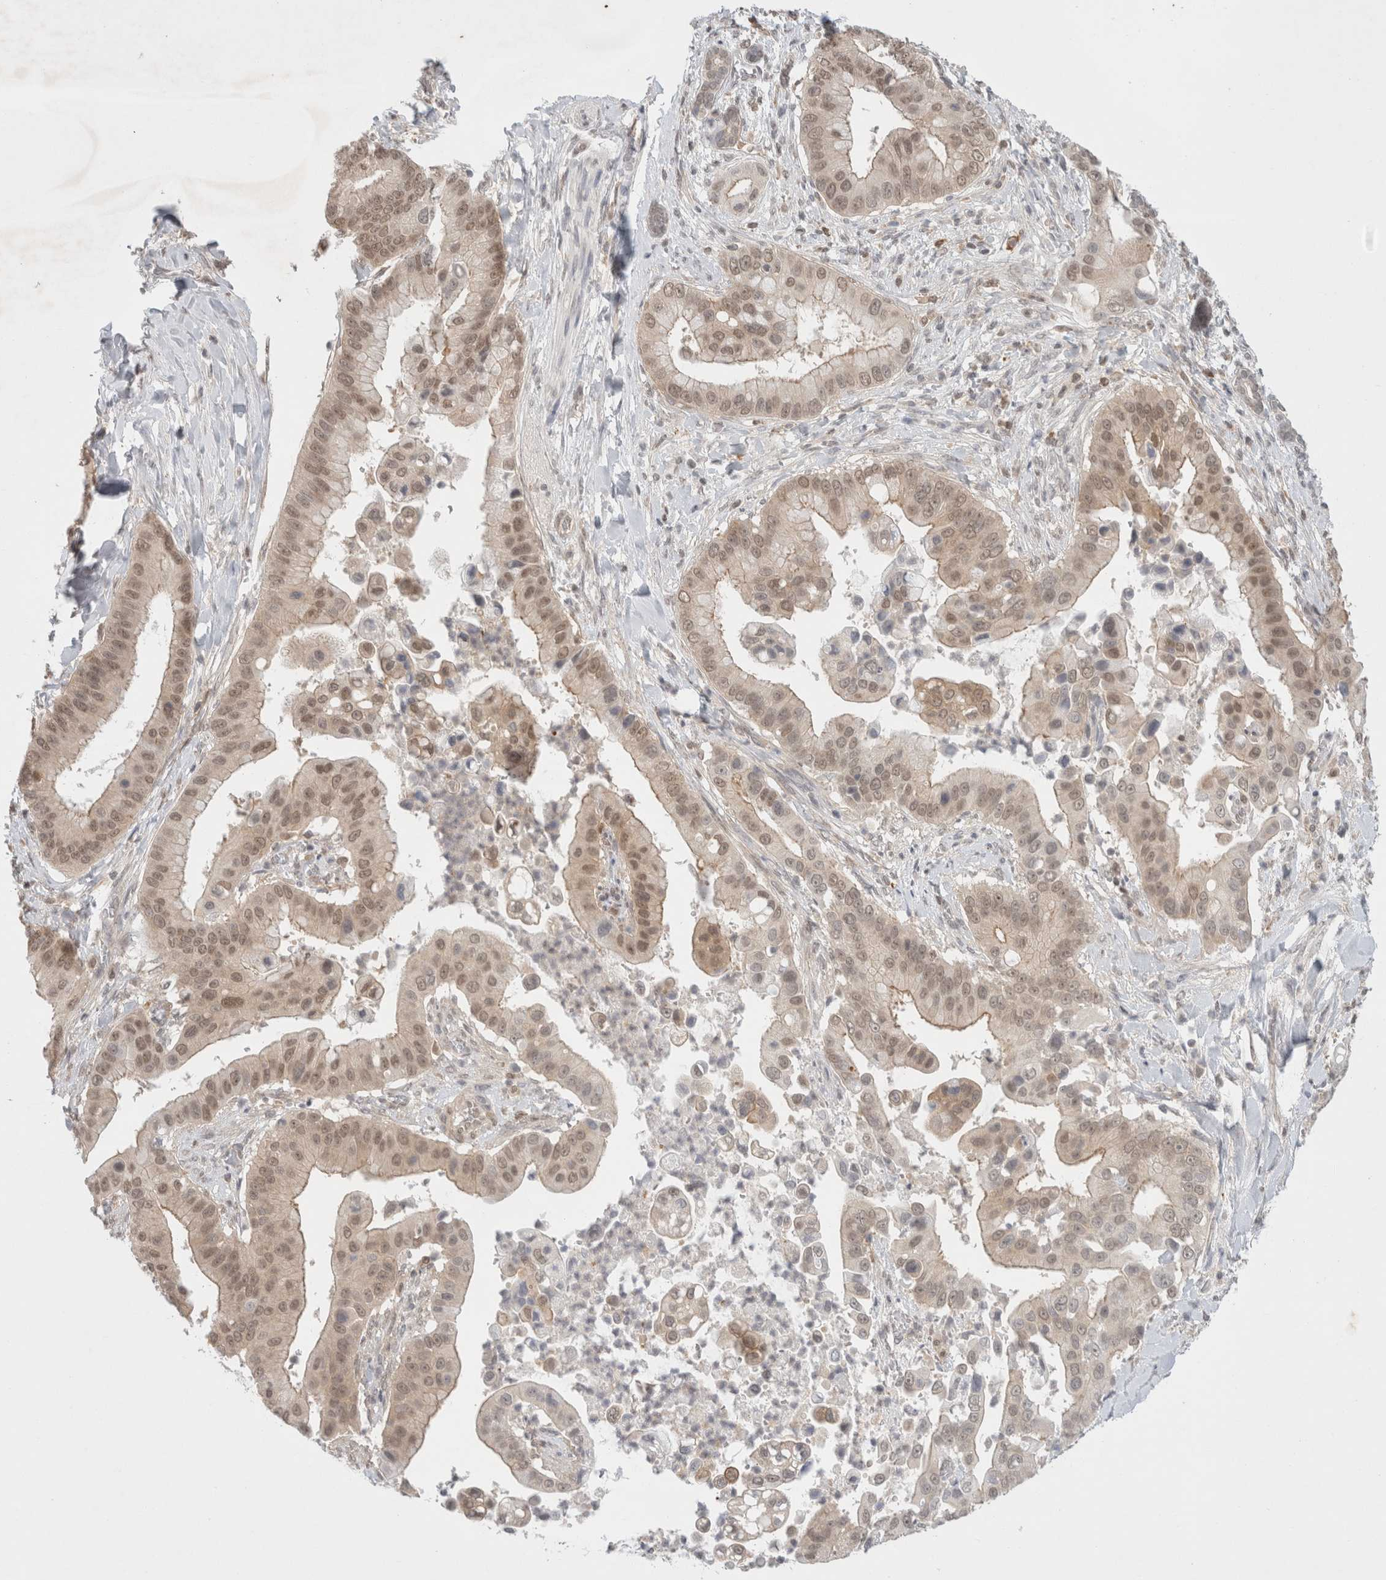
{"staining": {"intensity": "moderate", "quantity": ">75%", "location": "nuclear"}, "tissue": "liver cancer", "cell_type": "Tumor cells", "image_type": "cancer", "snomed": [{"axis": "morphology", "description": "Cholangiocarcinoma"}, {"axis": "topography", "description": "Liver"}], "caption": "Protein expression by immunohistochemistry (IHC) exhibits moderate nuclear staining in approximately >75% of tumor cells in liver cholangiocarcinoma. (IHC, brightfield microscopy, high magnification).", "gene": "FBXO42", "patient": {"sex": "female", "age": 54}}